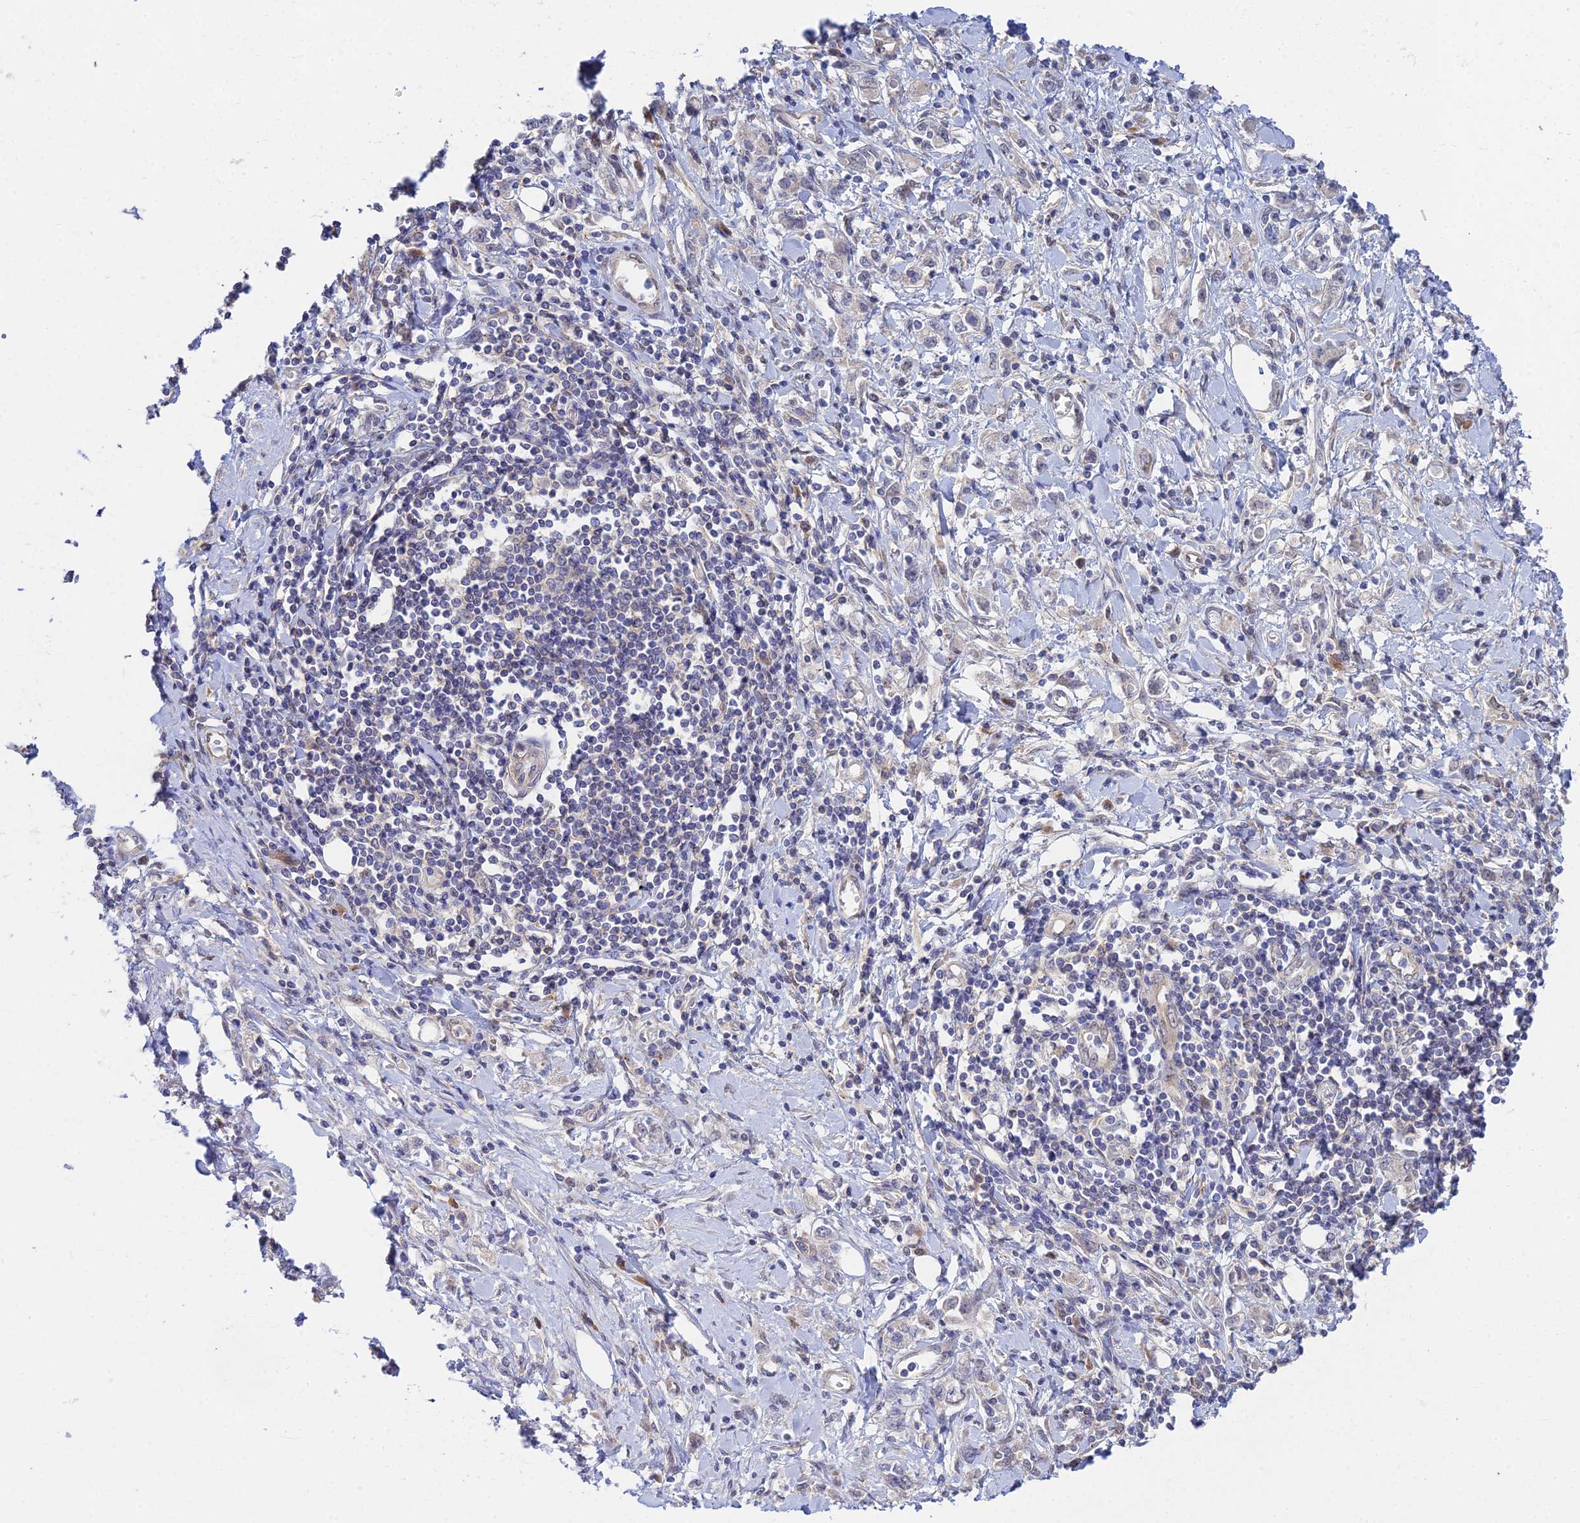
{"staining": {"intensity": "negative", "quantity": "none", "location": "none"}, "tissue": "stomach cancer", "cell_type": "Tumor cells", "image_type": "cancer", "snomed": [{"axis": "morphology", "description": "Adenocarcinoma, NOS"}, {"axis": "topography", "description": "Stomach"}], "caption": "Tumor cells are negative for brown protein staining in stomach adenocarcinoma. The staining was performed using DAB to visualize the protein expression in brown, while the nuclei were stained in blue with hematoxylin (Magnification: 20x).", "gene": "DNAH14", "patient": {"sex": "female", "age": 76}}